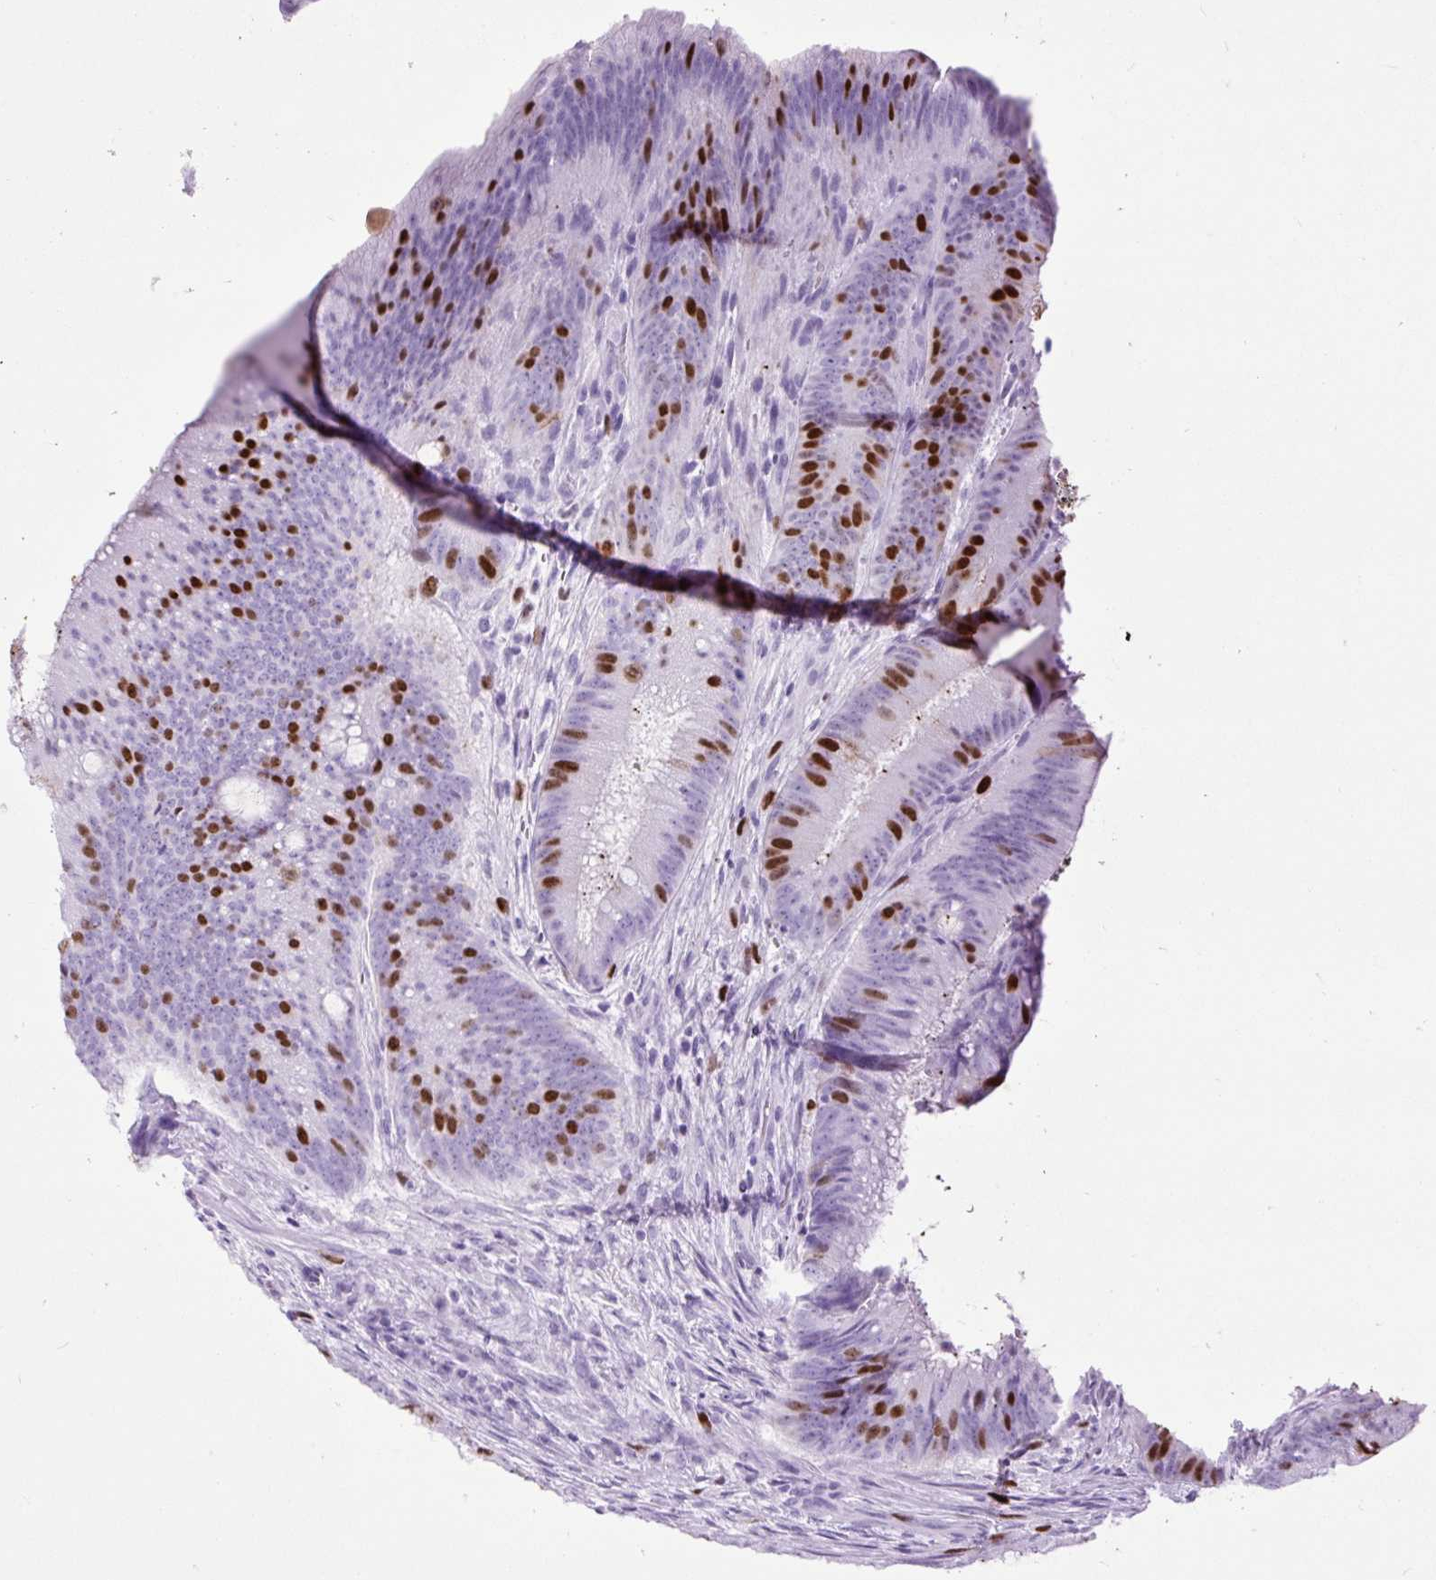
{"staining": {"intensity": "strong", "quantity": "<25%", "location": "nuclear"}, "tissue": "colorectal cancer", "cell_type": "Tumor cells", "image_type": "cancer", "snomed": [{"axis": "morphology", "description": "Adenocarcinoma, NOS"}, {"axis": "topography", "description": "Colon"}], "caption": "Immunohistochemistry (IHC) (DAB) staining of human colorectal cancer (adenocarcinoma) exhibits strong nuclear protein positivity in approximately <25% of tumor cells.", "gene": "RACGAP1", "patient": {"sex": "female", "age": 43}}